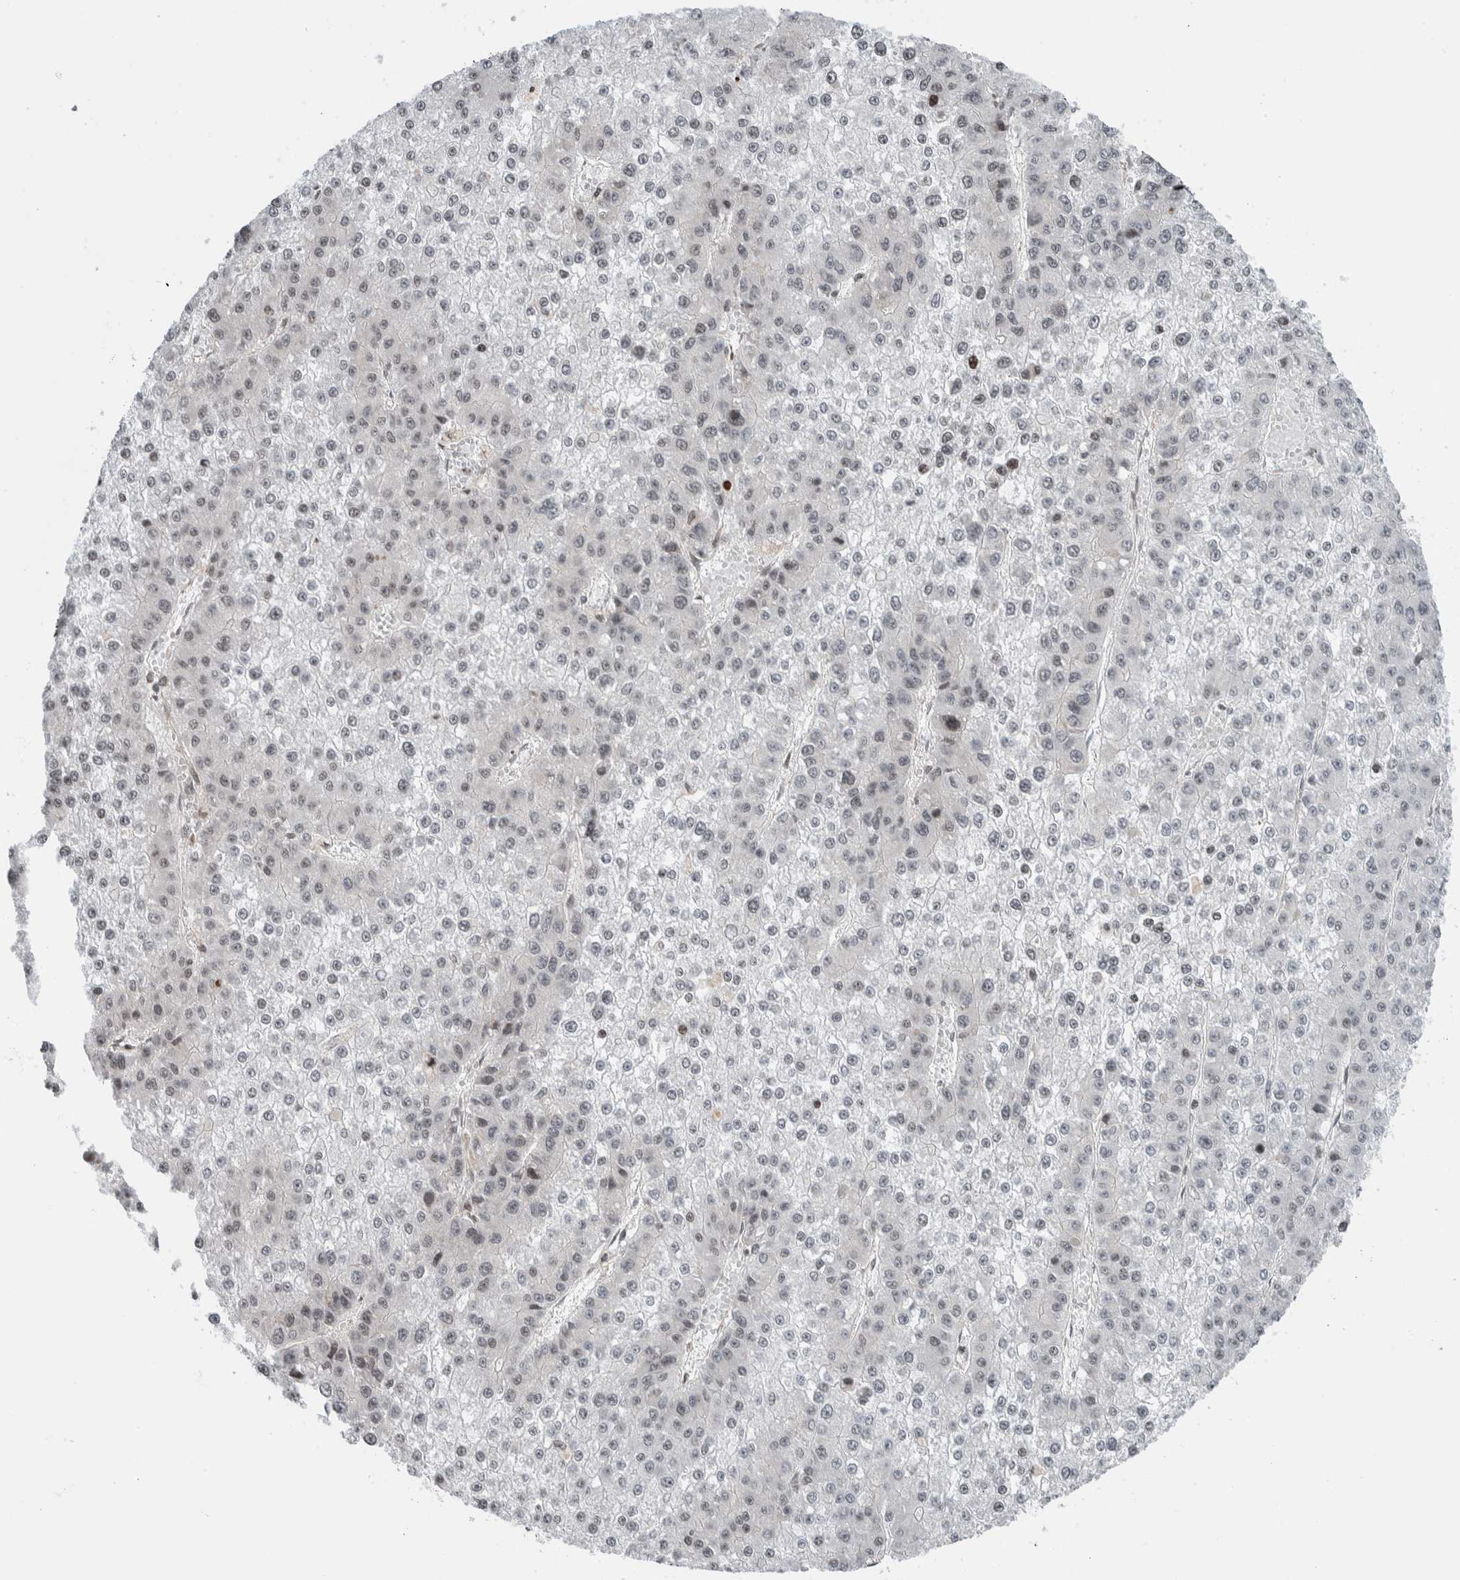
{"staining": {"intensity": "weak", "quantity": "<25%", "location": "nuclear"}, "tissue": "liver cancer", "cell_type": "Tumor cells", "image_type": "cancer", "snomed": [{"axis": "morphology", "description": "Carcinoma, Hepatocellular, NOS"}, {"axis": "topography", "description": "Liver"}], "caption": "This is an immunohistochemistry histopathology image of human liver cancer. There is no positivity in tumor cells.", "gene": "NPLOC4", "patient": {"sex": "female", "age": 73}}